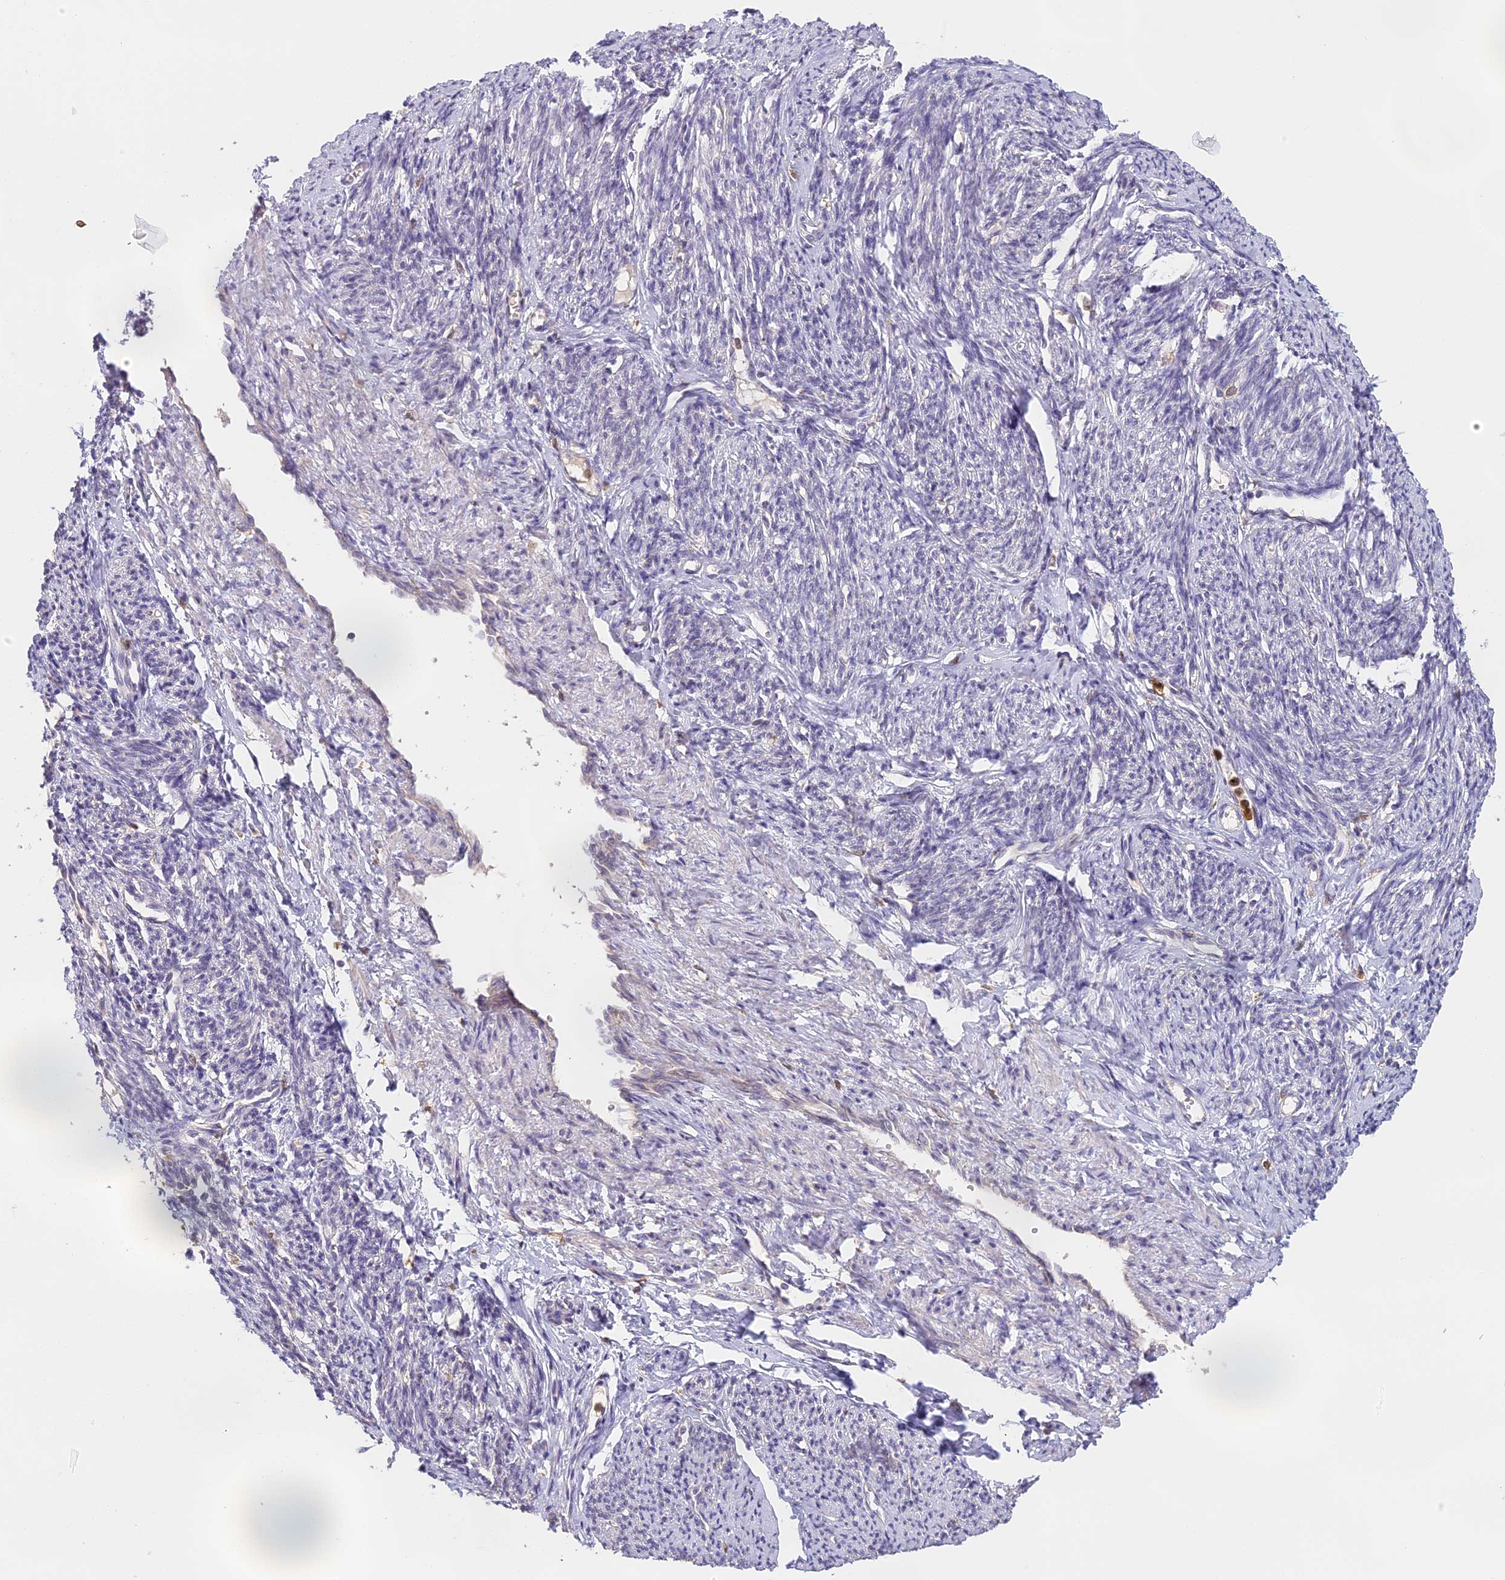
{"staining": {"intensity": "weak", "quantity": "<25%", "location": "cytoplasmic/membranous"}, "tissue": "smooth muscle", "cell_type": "Smooth muscle cells", "image_type": "normal", "snomed": [{"axis": "morphology", "description": "Normal tissue, NOS"}, {"axis": "topography", "description": "Smooth muscle"}, {"axis": "topography", "description": "Uterus"}], "caption": "Human smooth muscle stained for a protein using IHC demonstrates no positivity in smooth muscle cells.", "gene": "NCF4", "patient": {"sex": "female", "age": 59}}